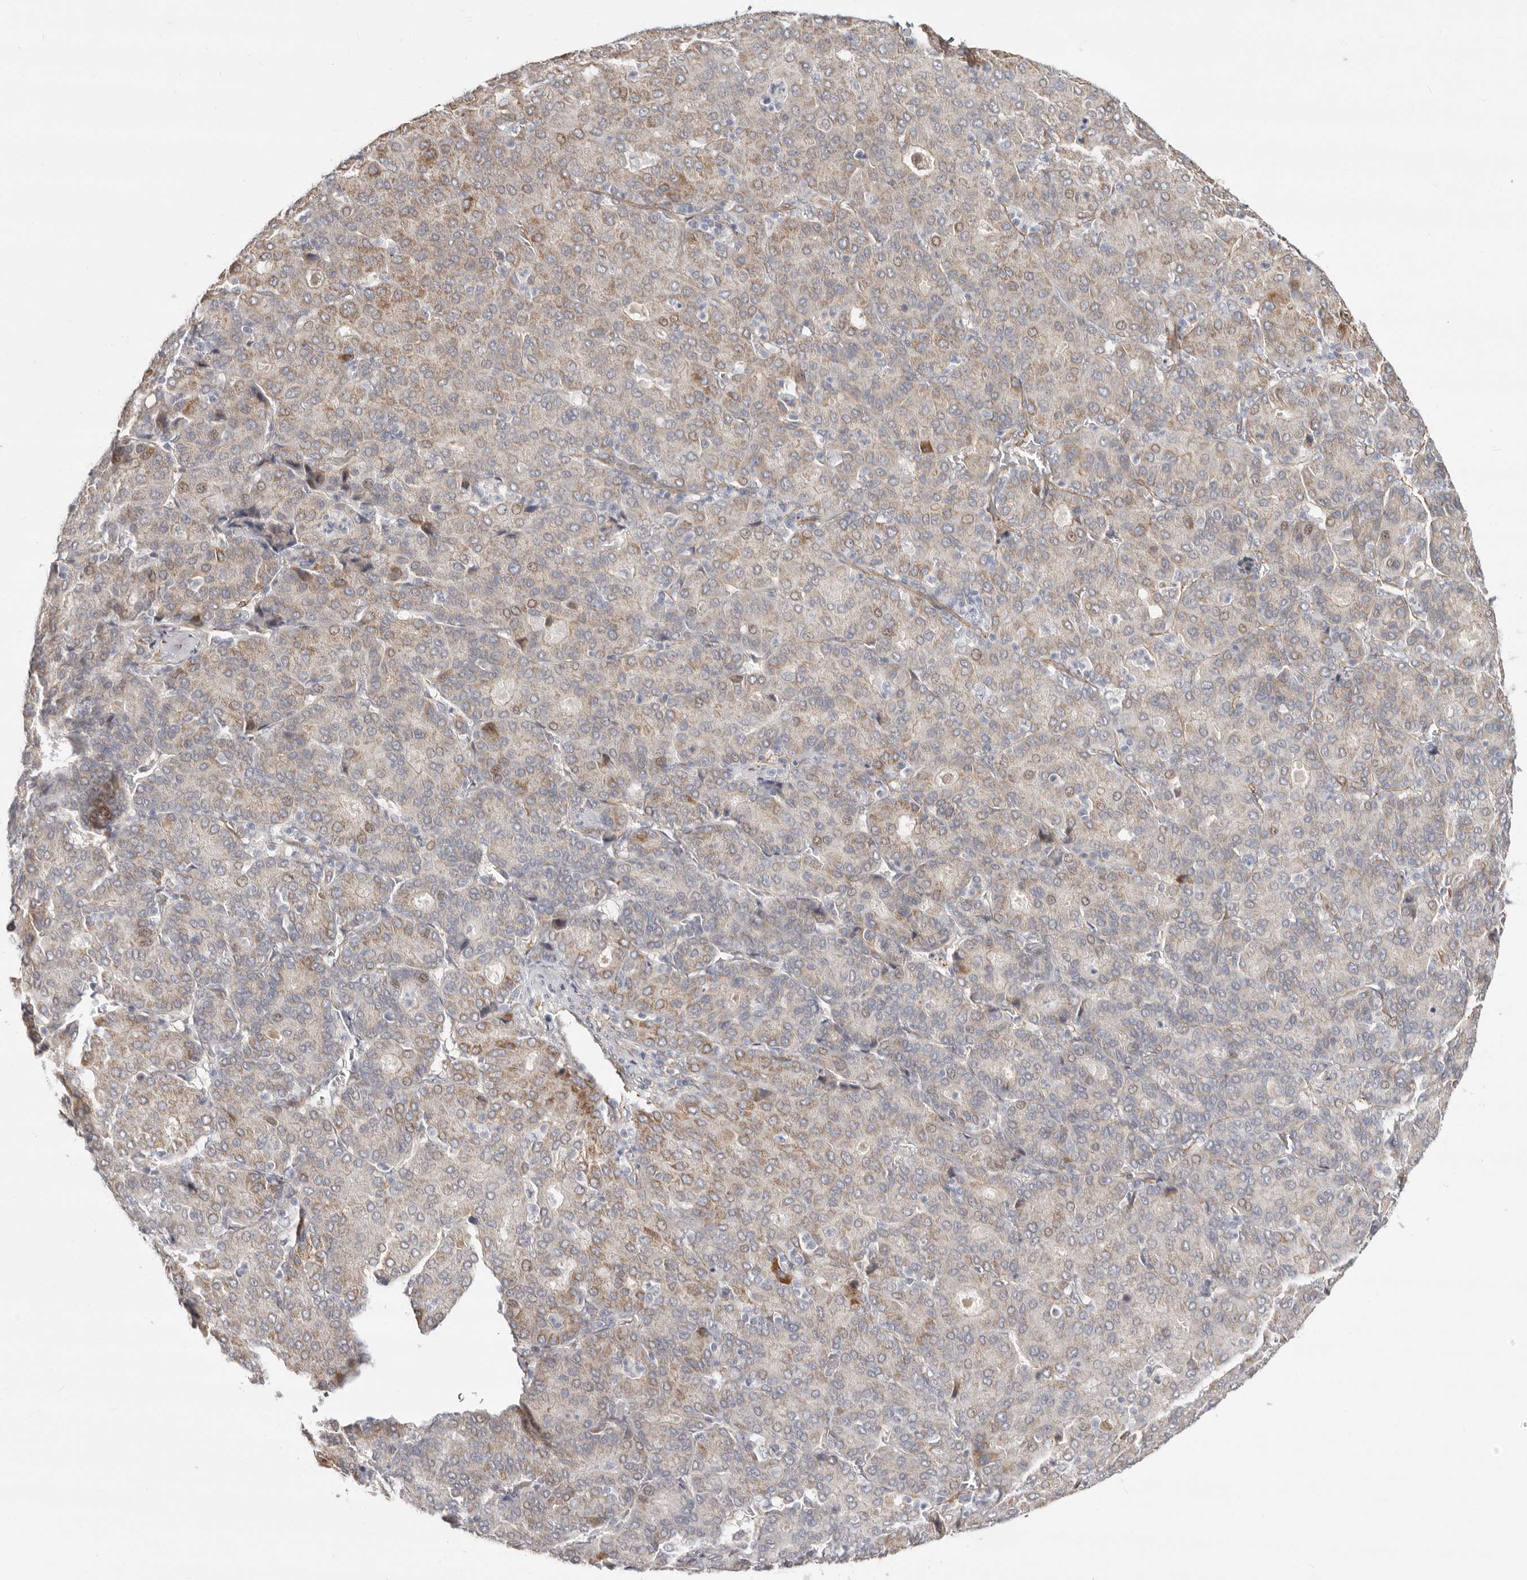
{"staining": {"intensity": "moderate", "quantity": "25%-75%", "location": "cytoplasmic/membranous"}, "tissue": "liver cancer", "cell_type": "Tumor cells", "image_type": "cancer", "snomed": [{"axis": "morphology", "description": "Carcinoma, Hepatocellular, NOS"}, {"axis": "topography", "description": "Liver"}], "caption": "This photomicrograph reveals IHC staining of human hepatocellular carcinoma (liver), with medium moderate cytoplasmic/membranous positivity in approximately 25%-75% of tumor cells.", "gene": "SZT2", "patient": {"sex": "male", "age": 65}}